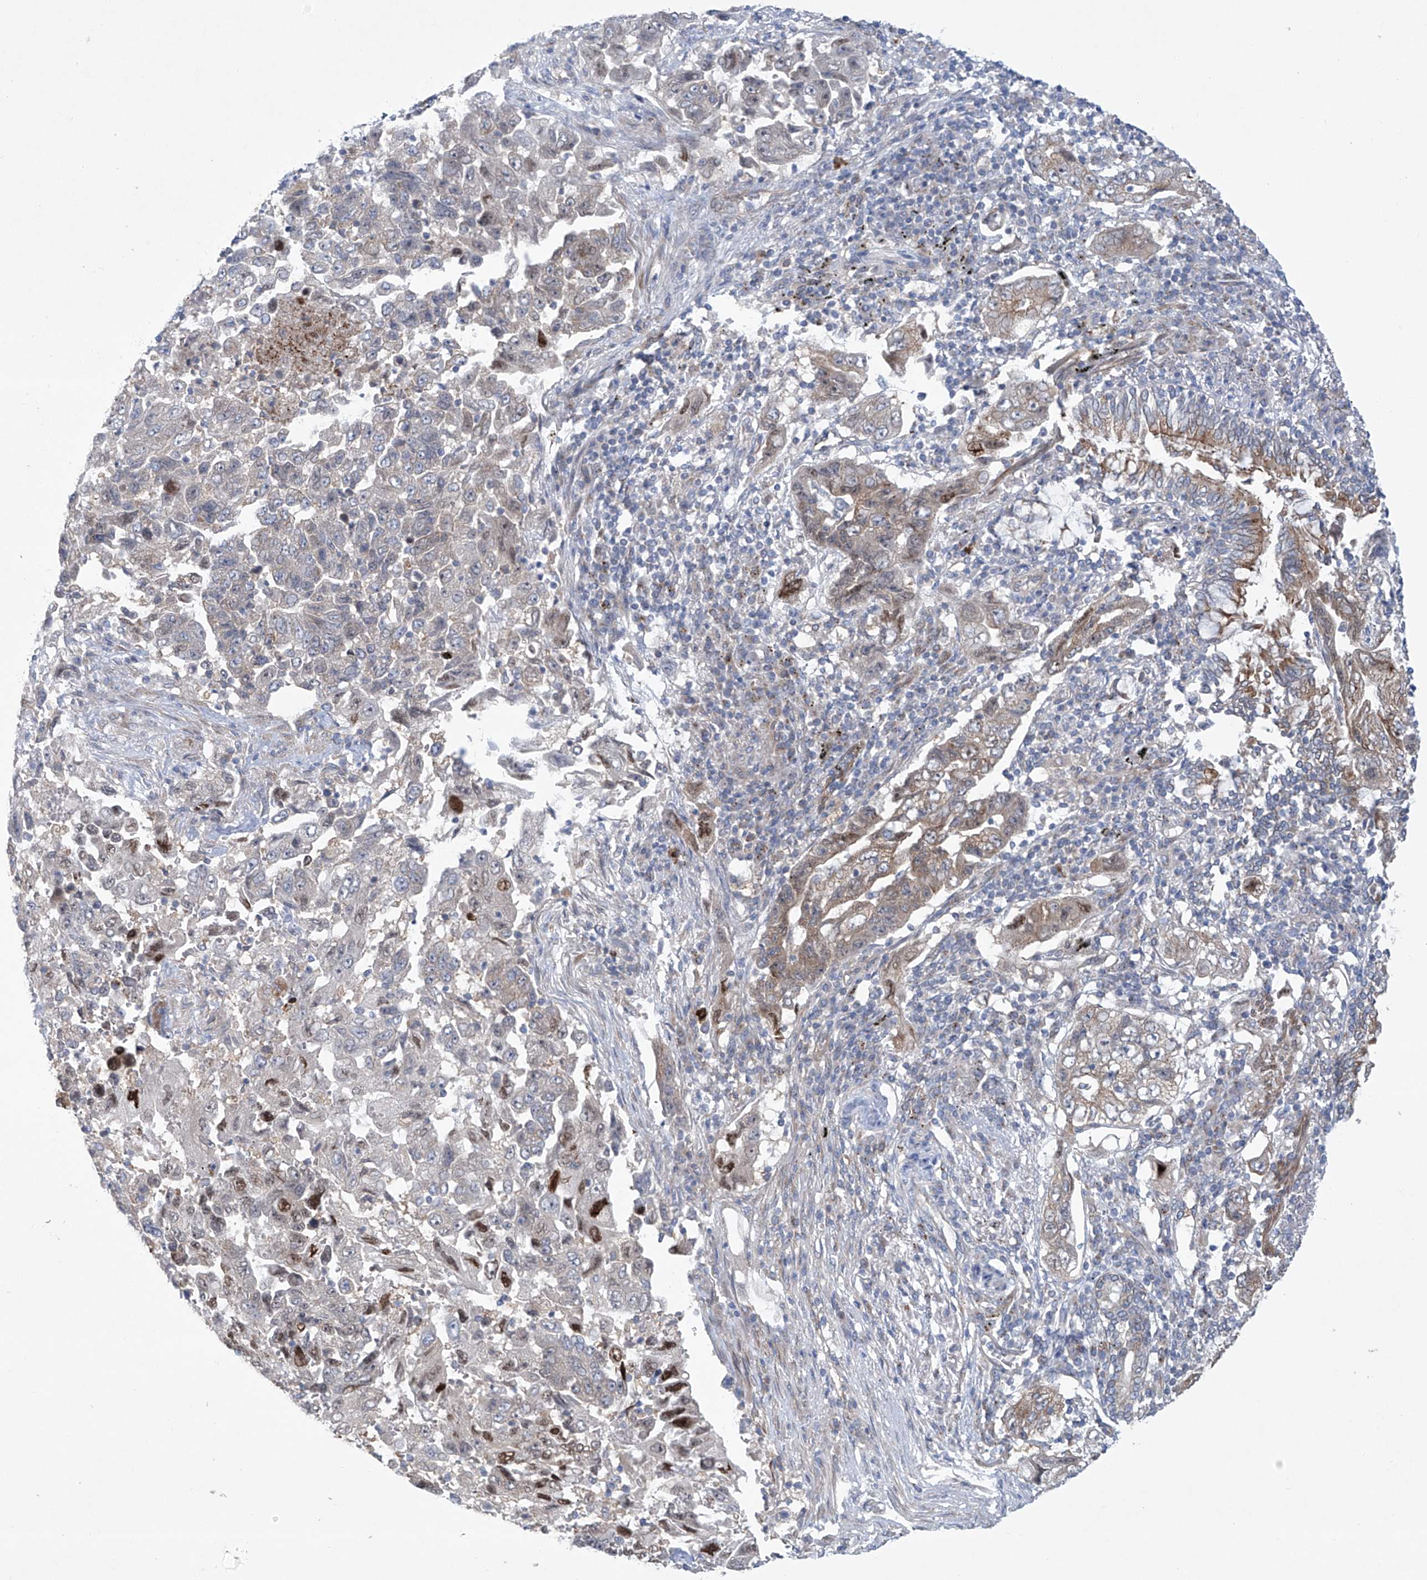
{"staining": {"intensity": "moderate", "quantity": "<25%", "location": "cytoplasmic/membranous,nuclear"}, "tissue": "lung cancer", "cell_type": "Tumor cells", "image_type": "cancer", "snomed": [{"axis": "morphology", "description": "Adenocarcinoma, NOS"}, {"axis": "topography", "description": "Lung"}], "caption": "Lung cancer (adenocarcinoma) was stained to show a protein in brown. There is low levels of moderate cytoplasmic/membranous and nuclear positivity in about <25% of tumor cells.", "gene": "KLC4", "patient": {"sex": "female", "age": 51}}